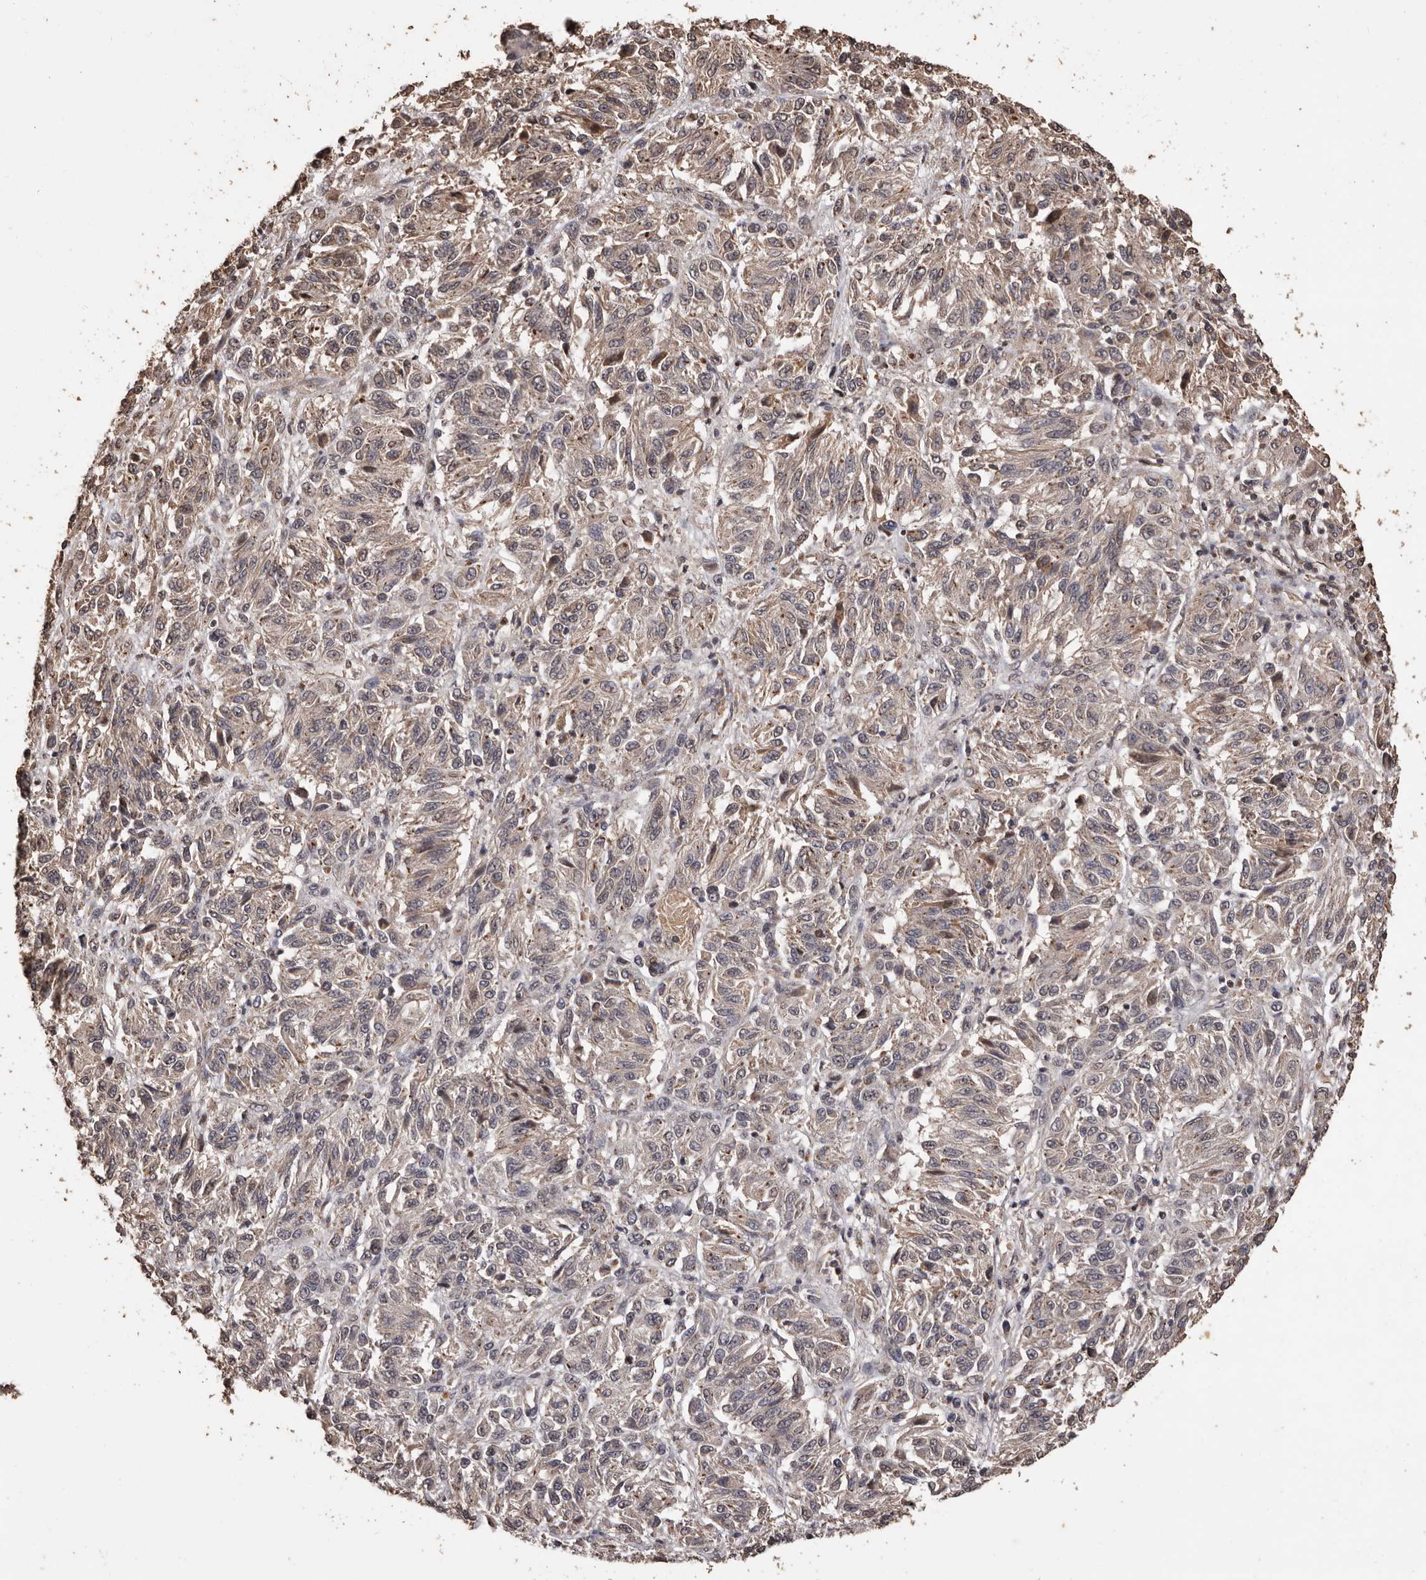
{"staining": {"intensity": "weak", "quantity": "25%-75%", "location": "cytoplasmic/membranous"}, "tissue": "melanoma", "cell_type": "Tumor cells", "image_type": "cancer", "snomed": [{"axis": "morphology", "description": "Malignant melanoma, Metastatic site"}, {"axis": "topography", "description": "Lung"}], "caption": "Brown immunohistochemical staining in melanoma shows weak cytoplasmic/membranous staining in approximately 25%-75% of tumor cells.", "gene": "NAV1", "patient": {"sex": "male", "age": 64}}